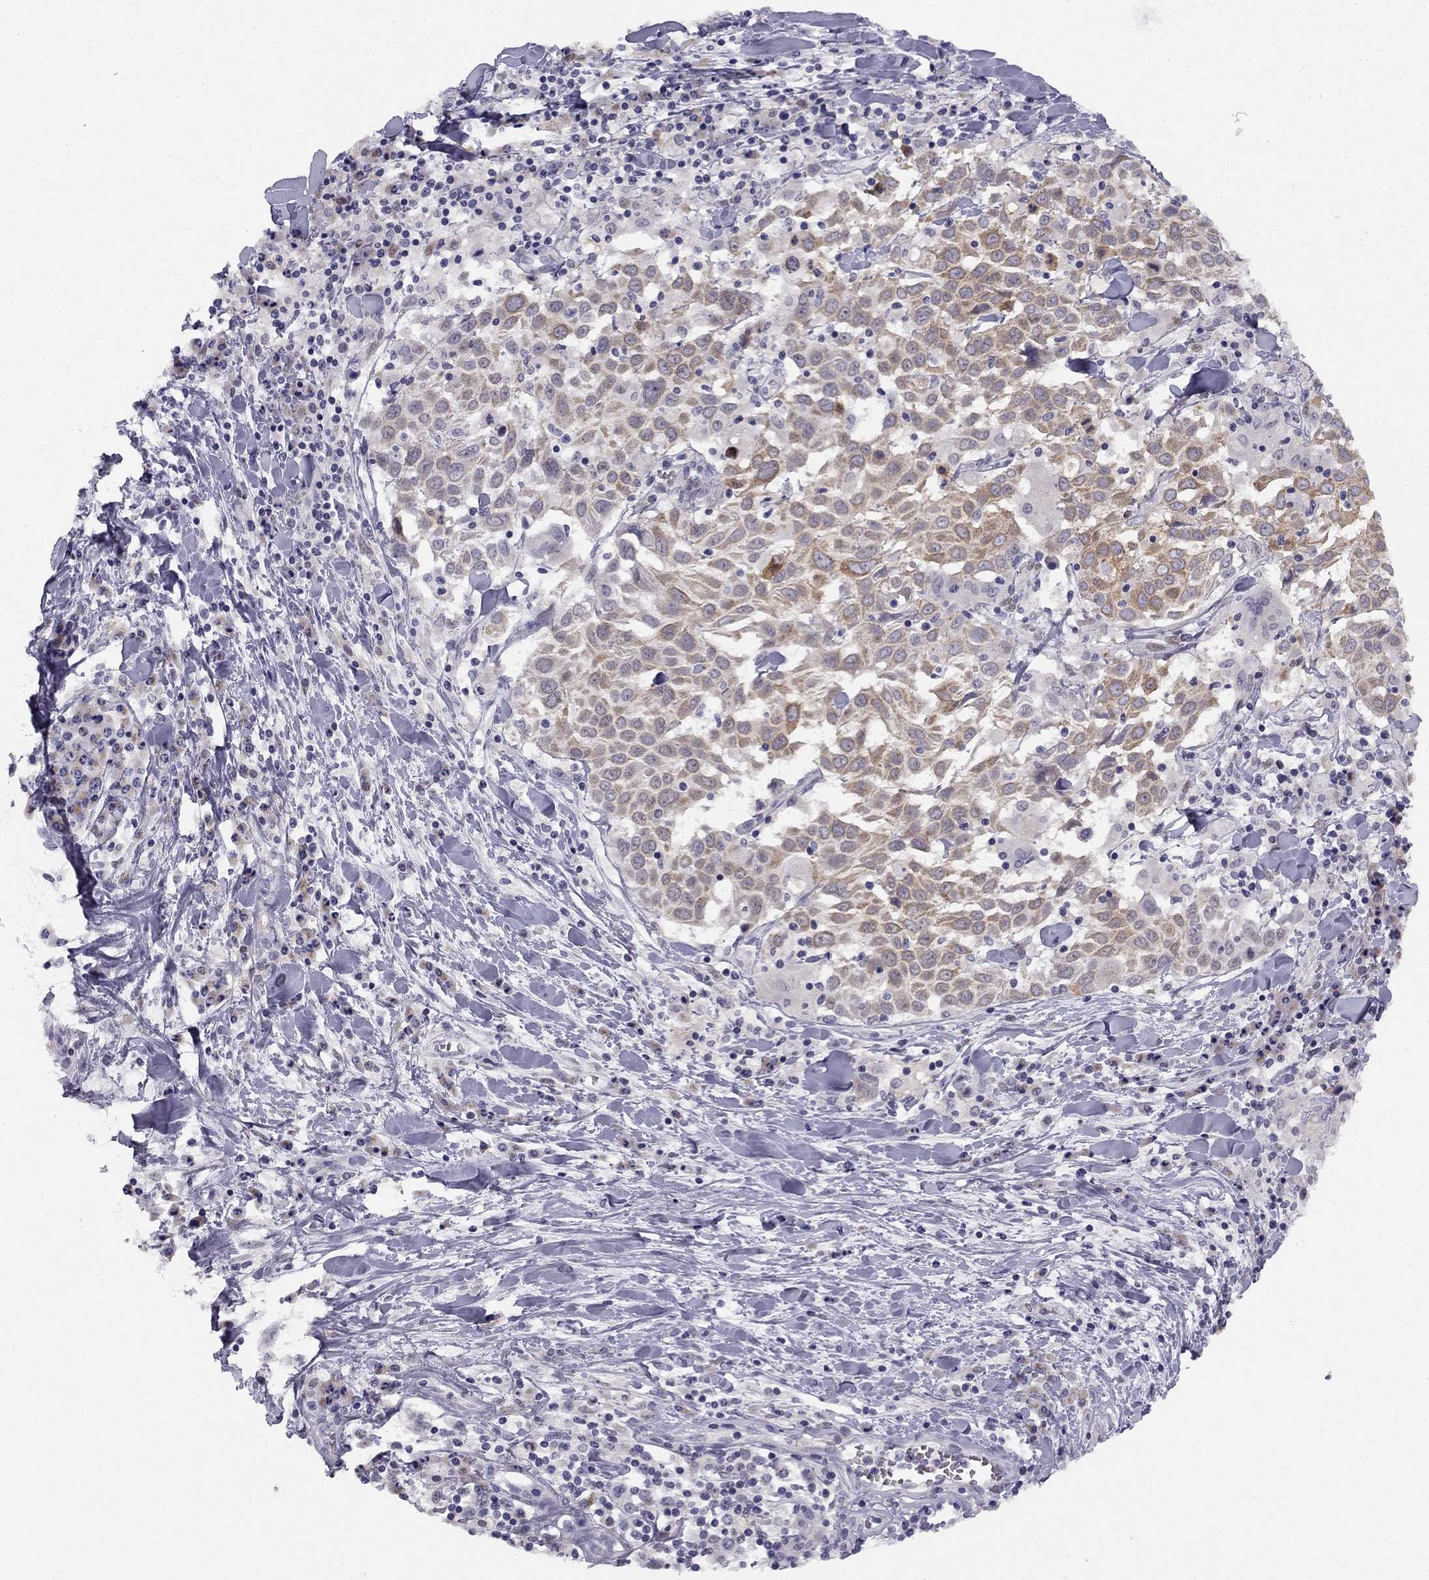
{"staining": {"intensity": "moderate", "quantity": "25%-75%", "location": "cytoplasmic/membranous"}, "tissue": "lung cancer", "cell_type": "Tumor cells", "image_type": "cancer", "snomed": [{"axis": "morphology", "description": "Squamous cell carcinoma, NOS"}, {"axis": "topography", "description": "Lung"}], "caption": "A photomicrograph showing moderate cytoplasmic/membranous positivity in about 25%-75% of tumor cells in lung squamous cell carcinoma, as visualized by brown immunohistochemical staining.", "gene": "TRPS1", "patient": {"sex": "male", "age": 57}}